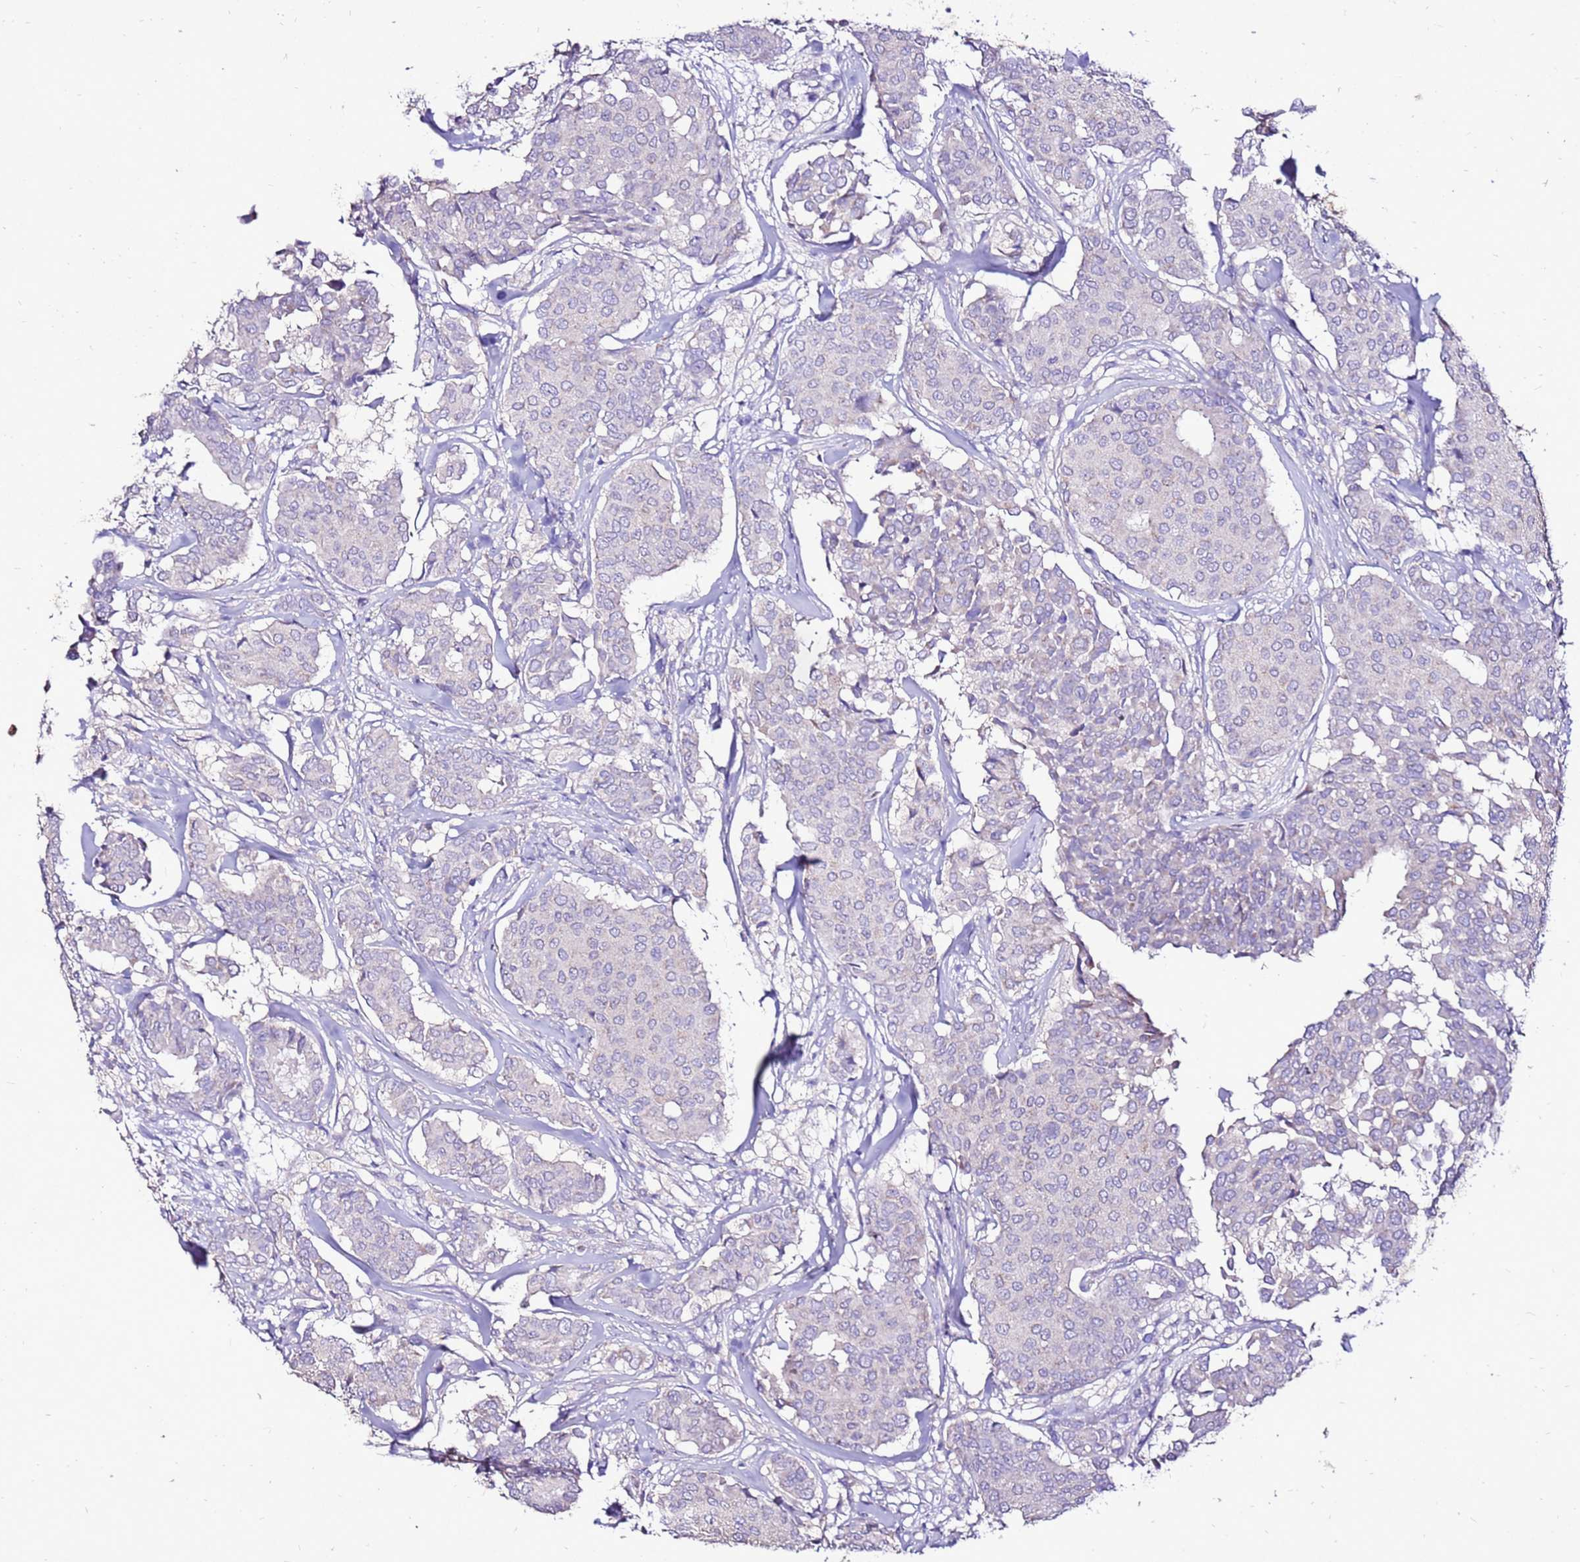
{"staining": {"intensity": "negative", "quantity": "none", "location": "none"}, "tissue": "breast cancer", "cell_type": "Tumor cells", "image_type": "cancer", "snomed": [{"axis": "morphology", "description": "Duct carcinoma"}, {"axis": "topography", "description": "Breast"}], "caption": "Breast infiltrating ductal carcinoma stained for a protein using IHC reveals no positivity tumor cells.", "gene": "TMEM106C", "patient": {"sex": "female", "age": 75}}